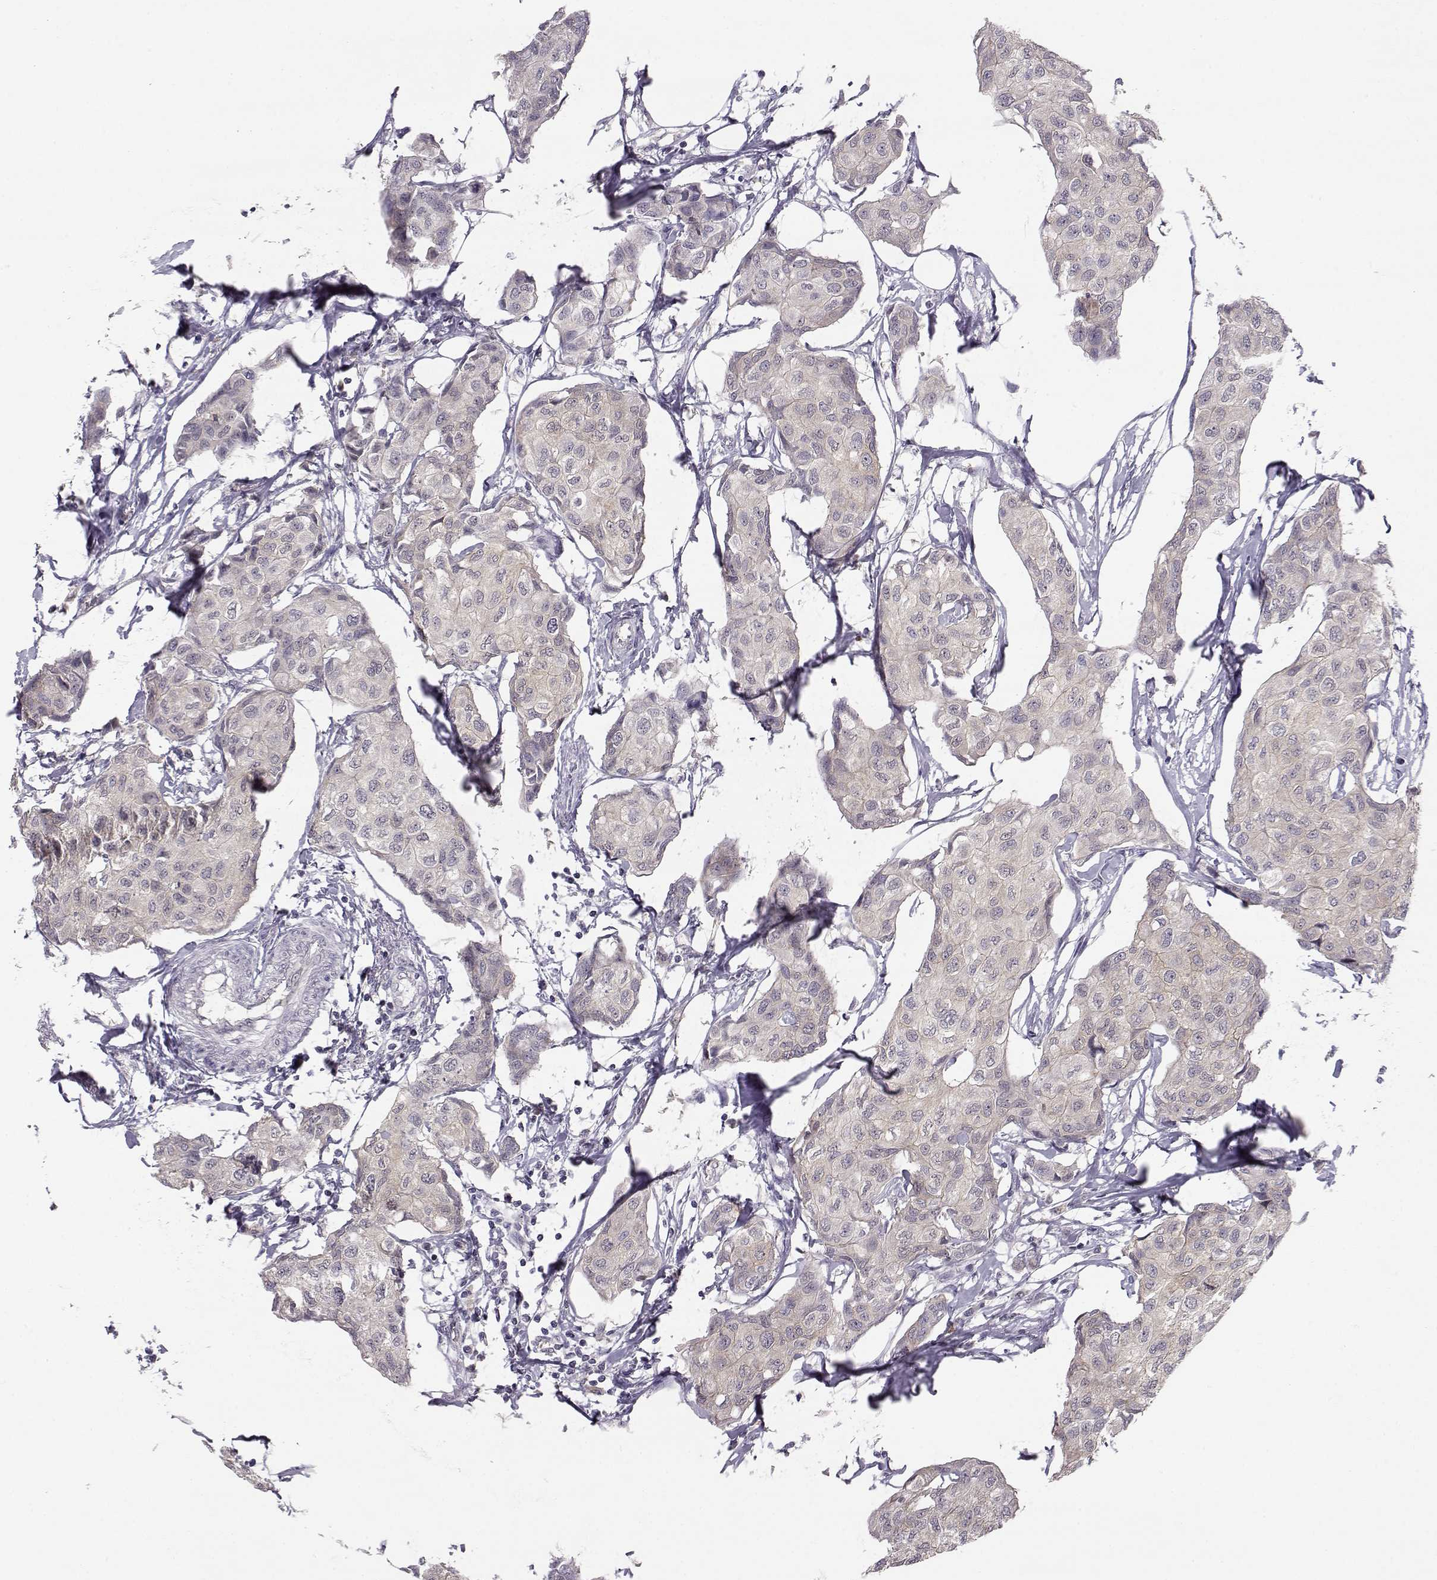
{"staining": {"intensity": "weak", "quantity": "<25%", "location": "cytoplasmic/membranous"}, "tissue": "breast cancer", "cell_type": "Tumor cells", "image_type": "cancer", "snomed": [{"axis": "morphology", "description": "Duct carcinoma"}, {"axis": "topography", "description": "Breast"}], "caption": "IHC image of neoplastic tissue: human infiltrating ductal carcinoma (breast) stained with DAB reveals no significant protein positivity in tumor cells.", "gene": "KIF13B", "patient": {"sex": "female", "age": 80}}